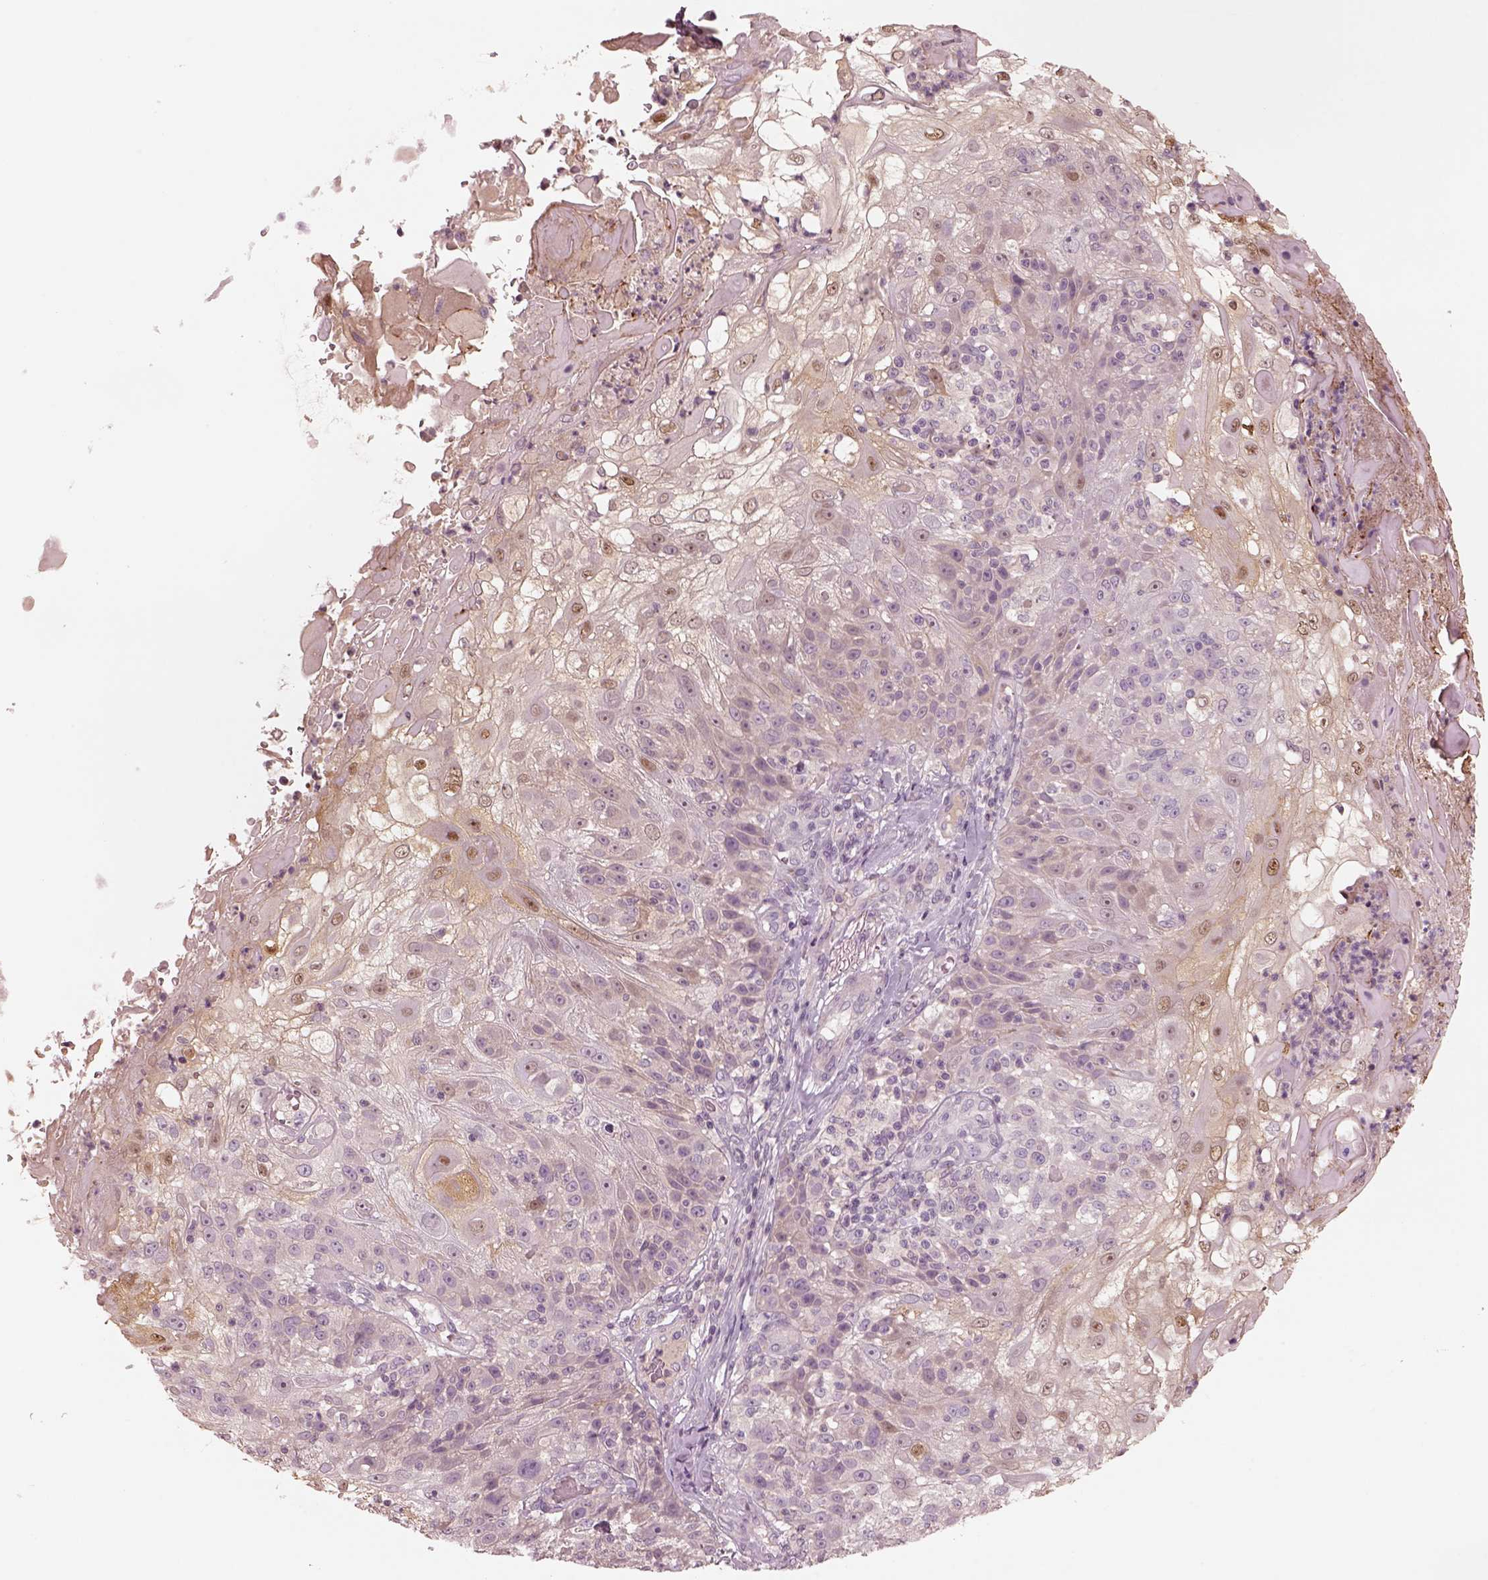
{"staining": {"intensity": "moderate", "quantity": "<25%", "location": "cytoplasmic/membranous,nuclear"}, "tissue": "skin cancer", "cell_type": "Tumor cells", "image_type": "cancer", "snomed": [{"axis": "morphology", "description": "Normal tissue, NOS"}, {"axis": "morphology", "description": "Squamous cell carcinoma, NOS"}, {"axis": "topography", "description": "Skin"}], "caption": "The micrograph reveals a brown stain indicating the presence of a protein in the cytoplasmic/membranous and nuclear of tumor cells in skin cancer.", "gene": "SDCBP2", "patient": {"sex": "female", "age": 83}}